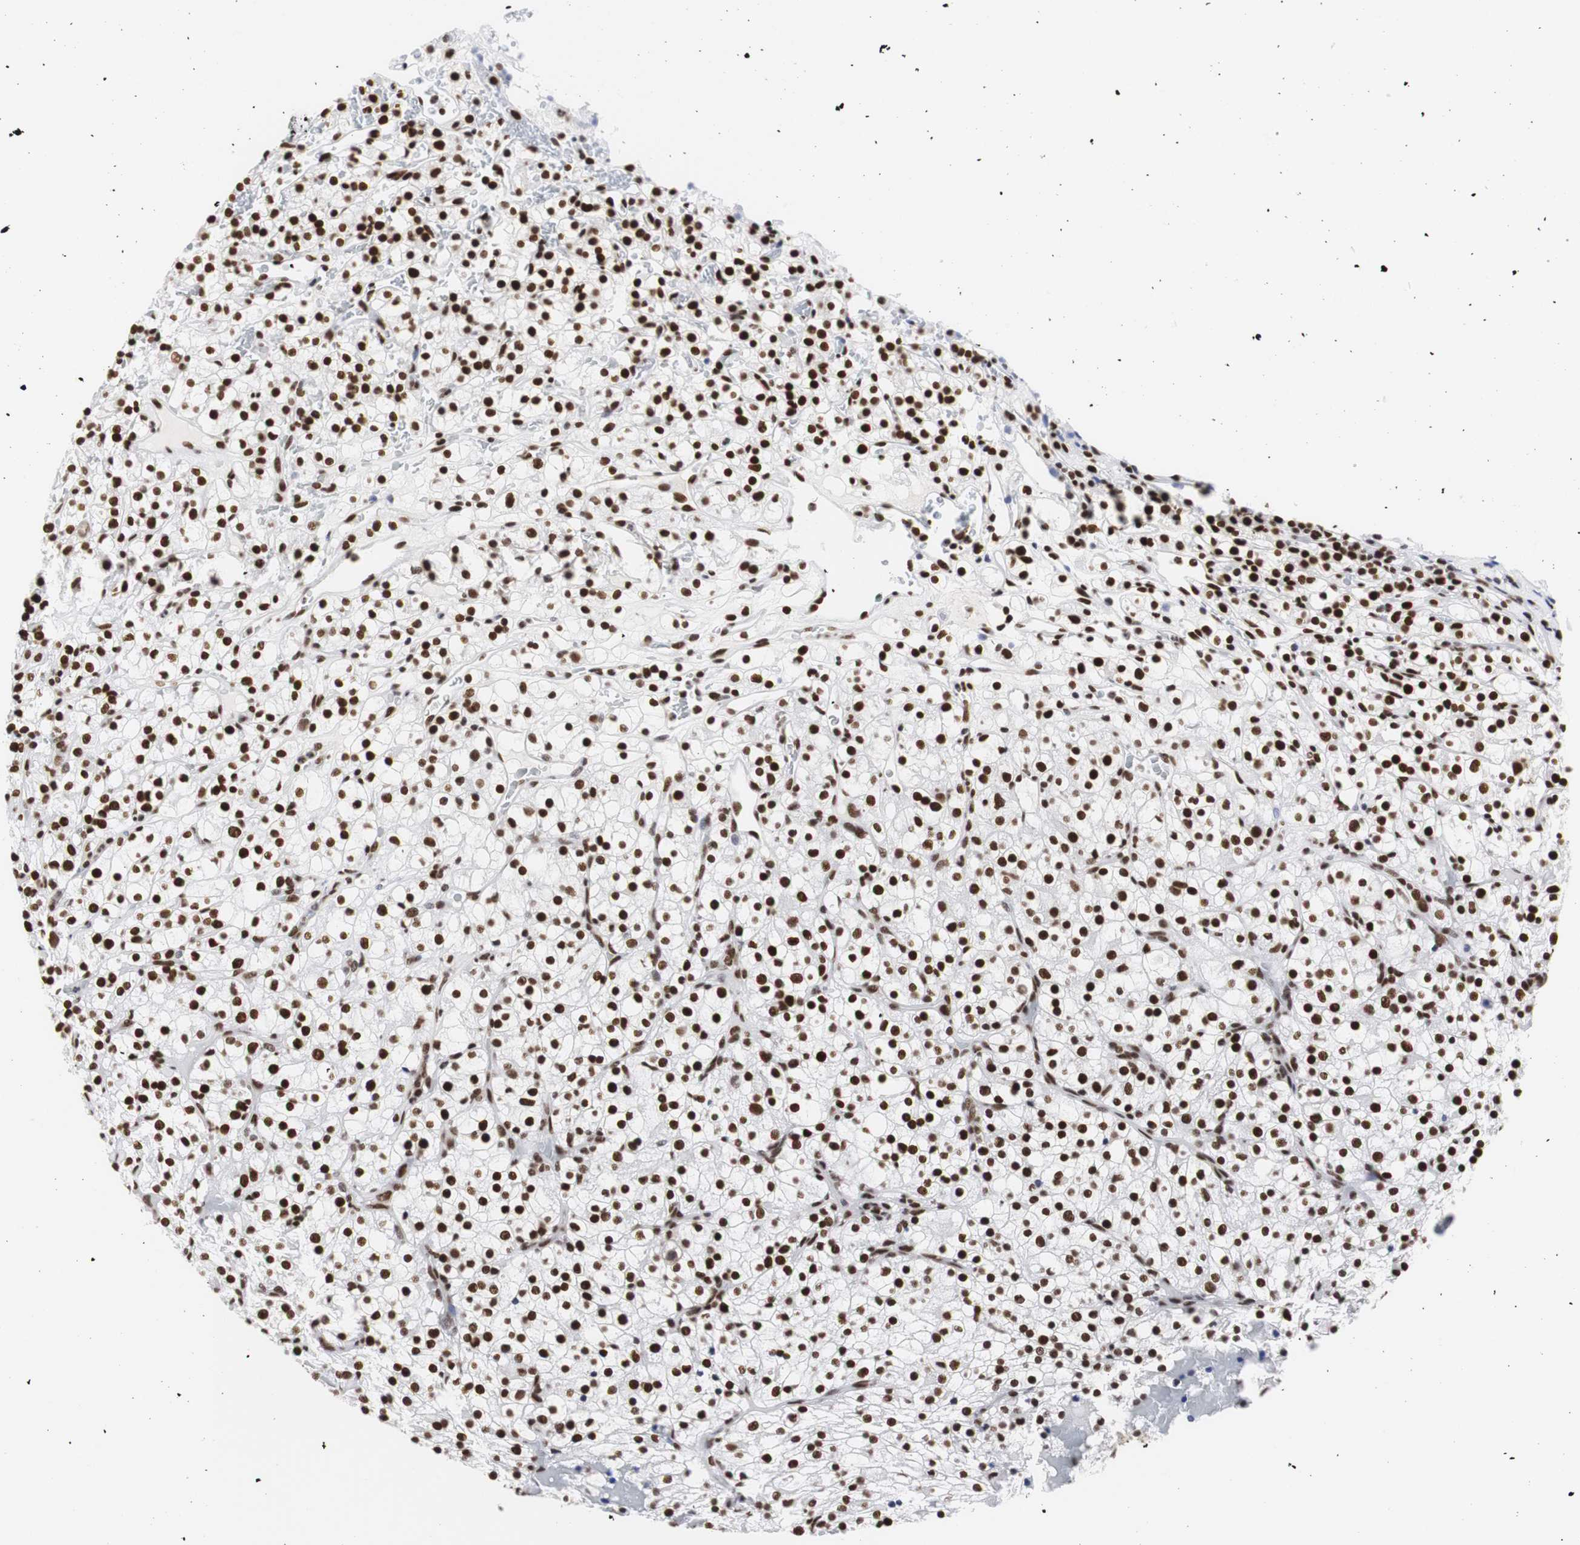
{"staining": {"intensity": "strong", "quantity": ">75%", "location": "nuclear"}, "tissue": "renal cancer", "cell_type": "Tumor cells", "image_type": "cancer", "snomed": [{"axis": "morphology", "description": "Normal tissue, NOS"}, {"axis": "morphology", "description": "Adenocarcinoma, NOS"}, {"axis": "topography", "description": "Kidney"}], "caption": "Renal cancer (adenocarcinoma) stained with immunohistochemistry (IHC) shows strong nuclear staining in approximately >75% of tumor cells. The staining was performed using DAB (3,3'-diaminobenzidine), with brown indicating positive protein expression. Nuclei are stained blue with hematoxylin.", "gene": "HNRNPH2", "patient": {"sex": "female", "age": 72}}